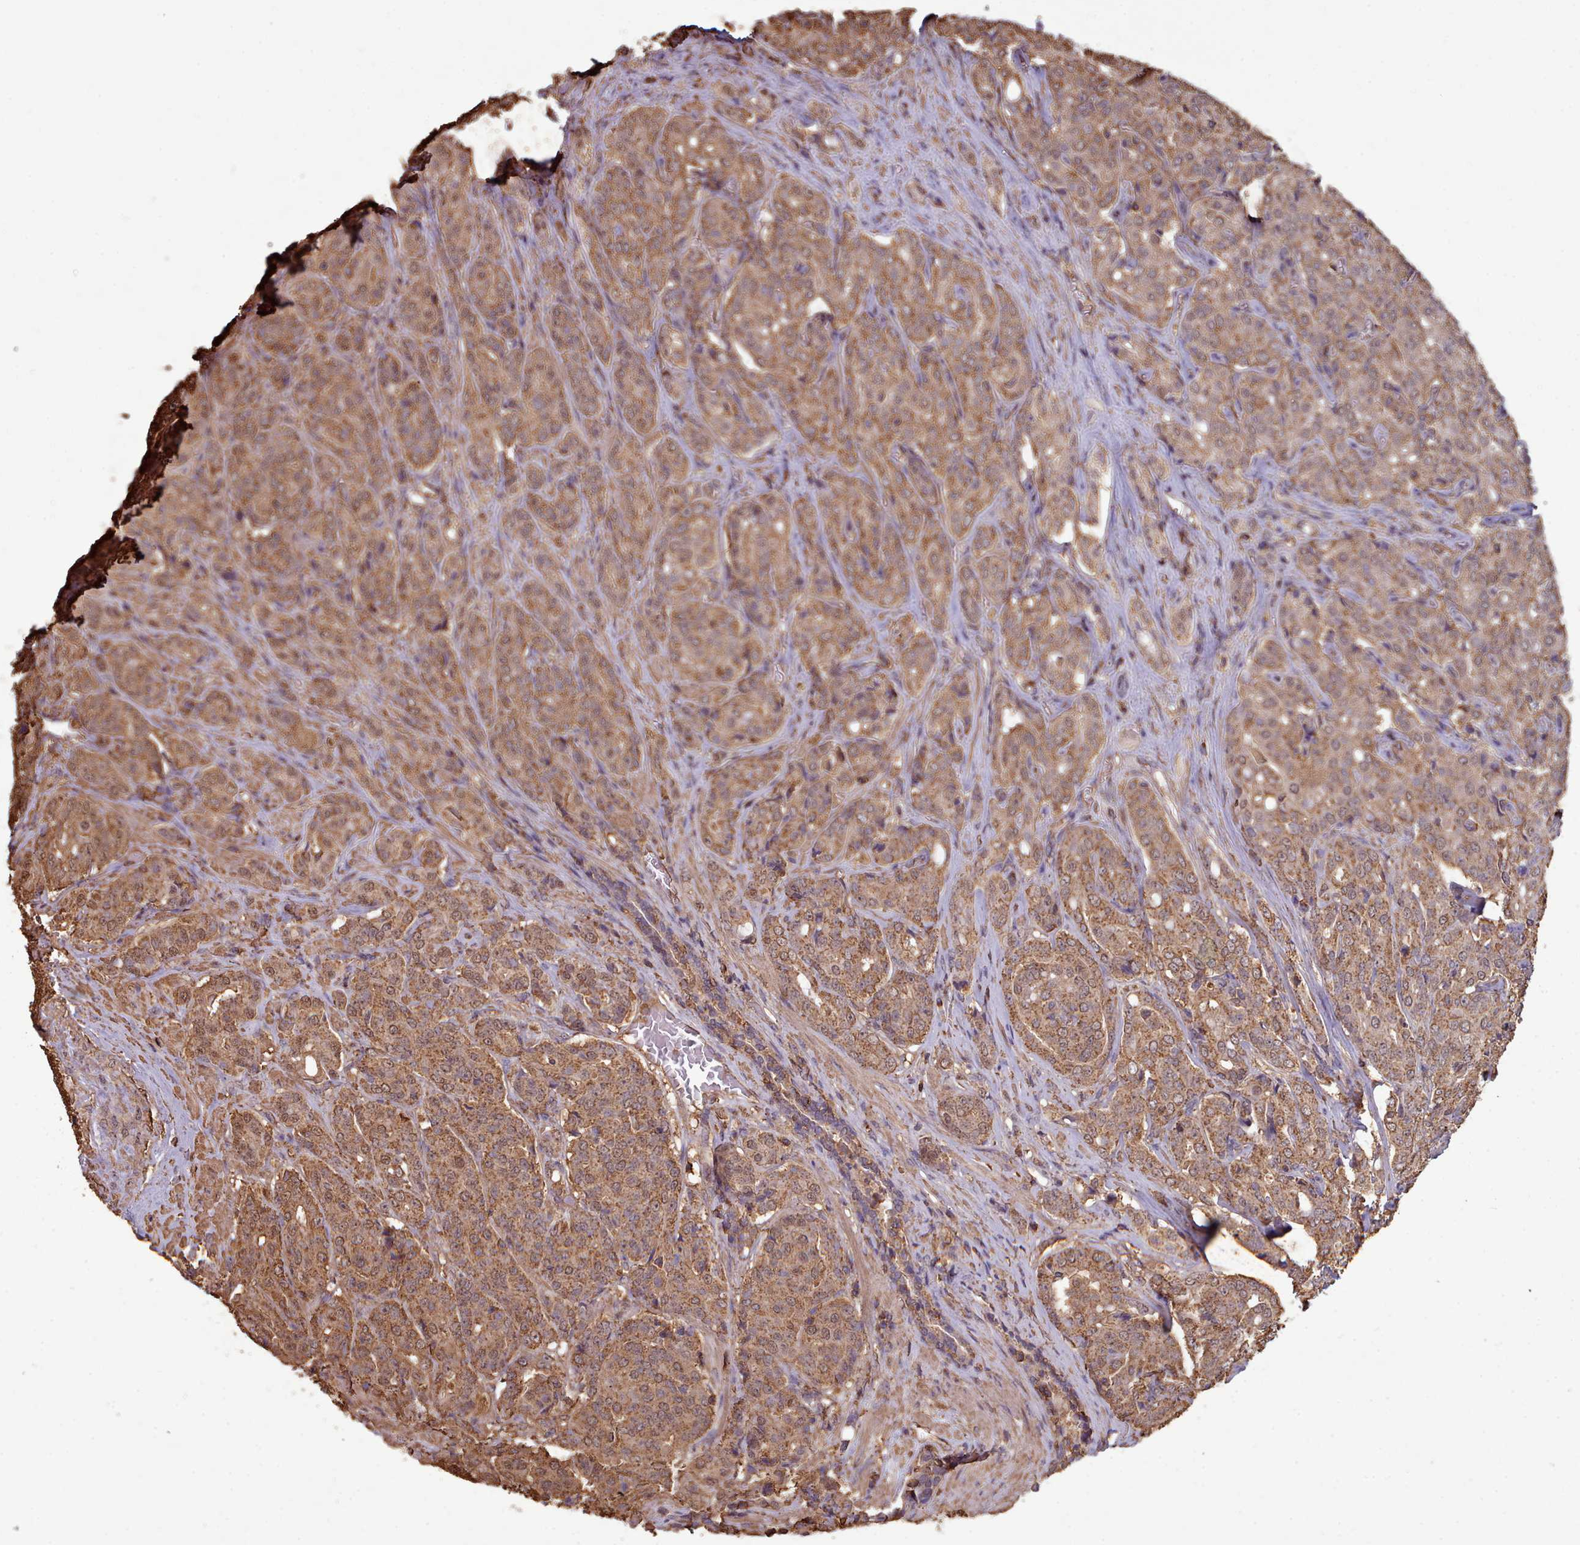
{"staining": {"intensity": "moderate", "quantity": ">75%", "location": "cytoplasmic/membranous,nuclear"}, "tissue": "prostate cancer", "cell_type": "Tumor cells", "image_type": "cancer", "snomed": [{"axis": "morphology", "description": "Adenocarcinoma, High grade"}, {"axis": "topography", "description": "Prostate"}], "caption": "Human adenocarcinoma (high-grade) (prostate) stained with a protein marker displays moderate staining in tumor cells.", "gene": "METRN", "patient": {"sex": "male", "age": 68}}